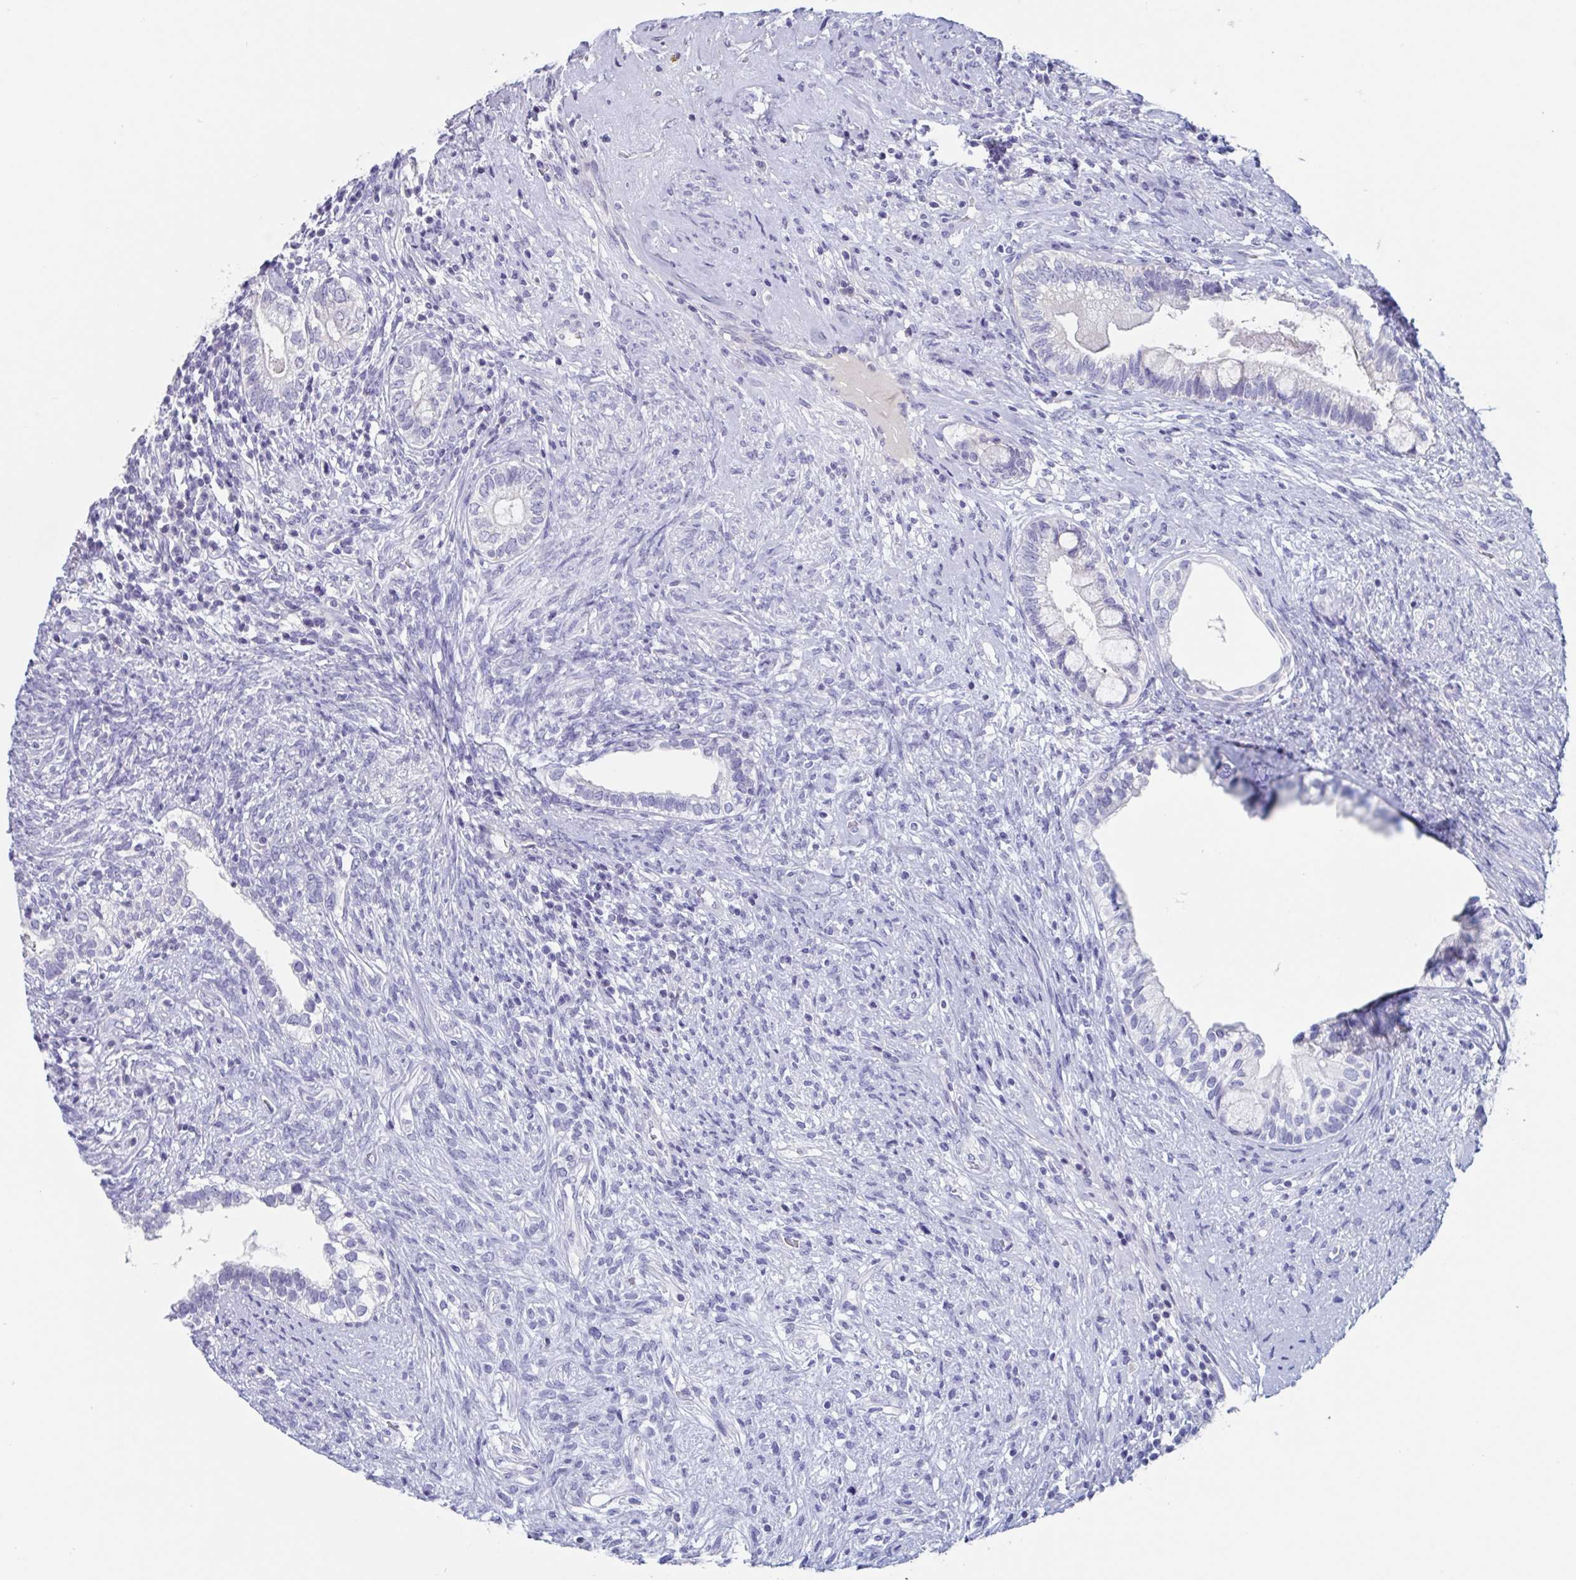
{"staining": {"intensity": "negative", "quantity": "none", "location": "none"}, "tissue": "testis cancer", "cell_type": "Tumor cells", "image_type": "cancer", "snomed": [{"axis": "morphology", "description": "Seminoma, NOS"}, {"axis": "morphology", "description": "Carcinoma, Embryonal, NOS"}, {"axis": "topography", "description": "Testis"}], "caption": "An IHC histopathology image of testis cancer is shown. There is no staining in tumor cells of testis cancer.", "gene": "DPEP3", "patient": {"sex": "male", "age": 41}}